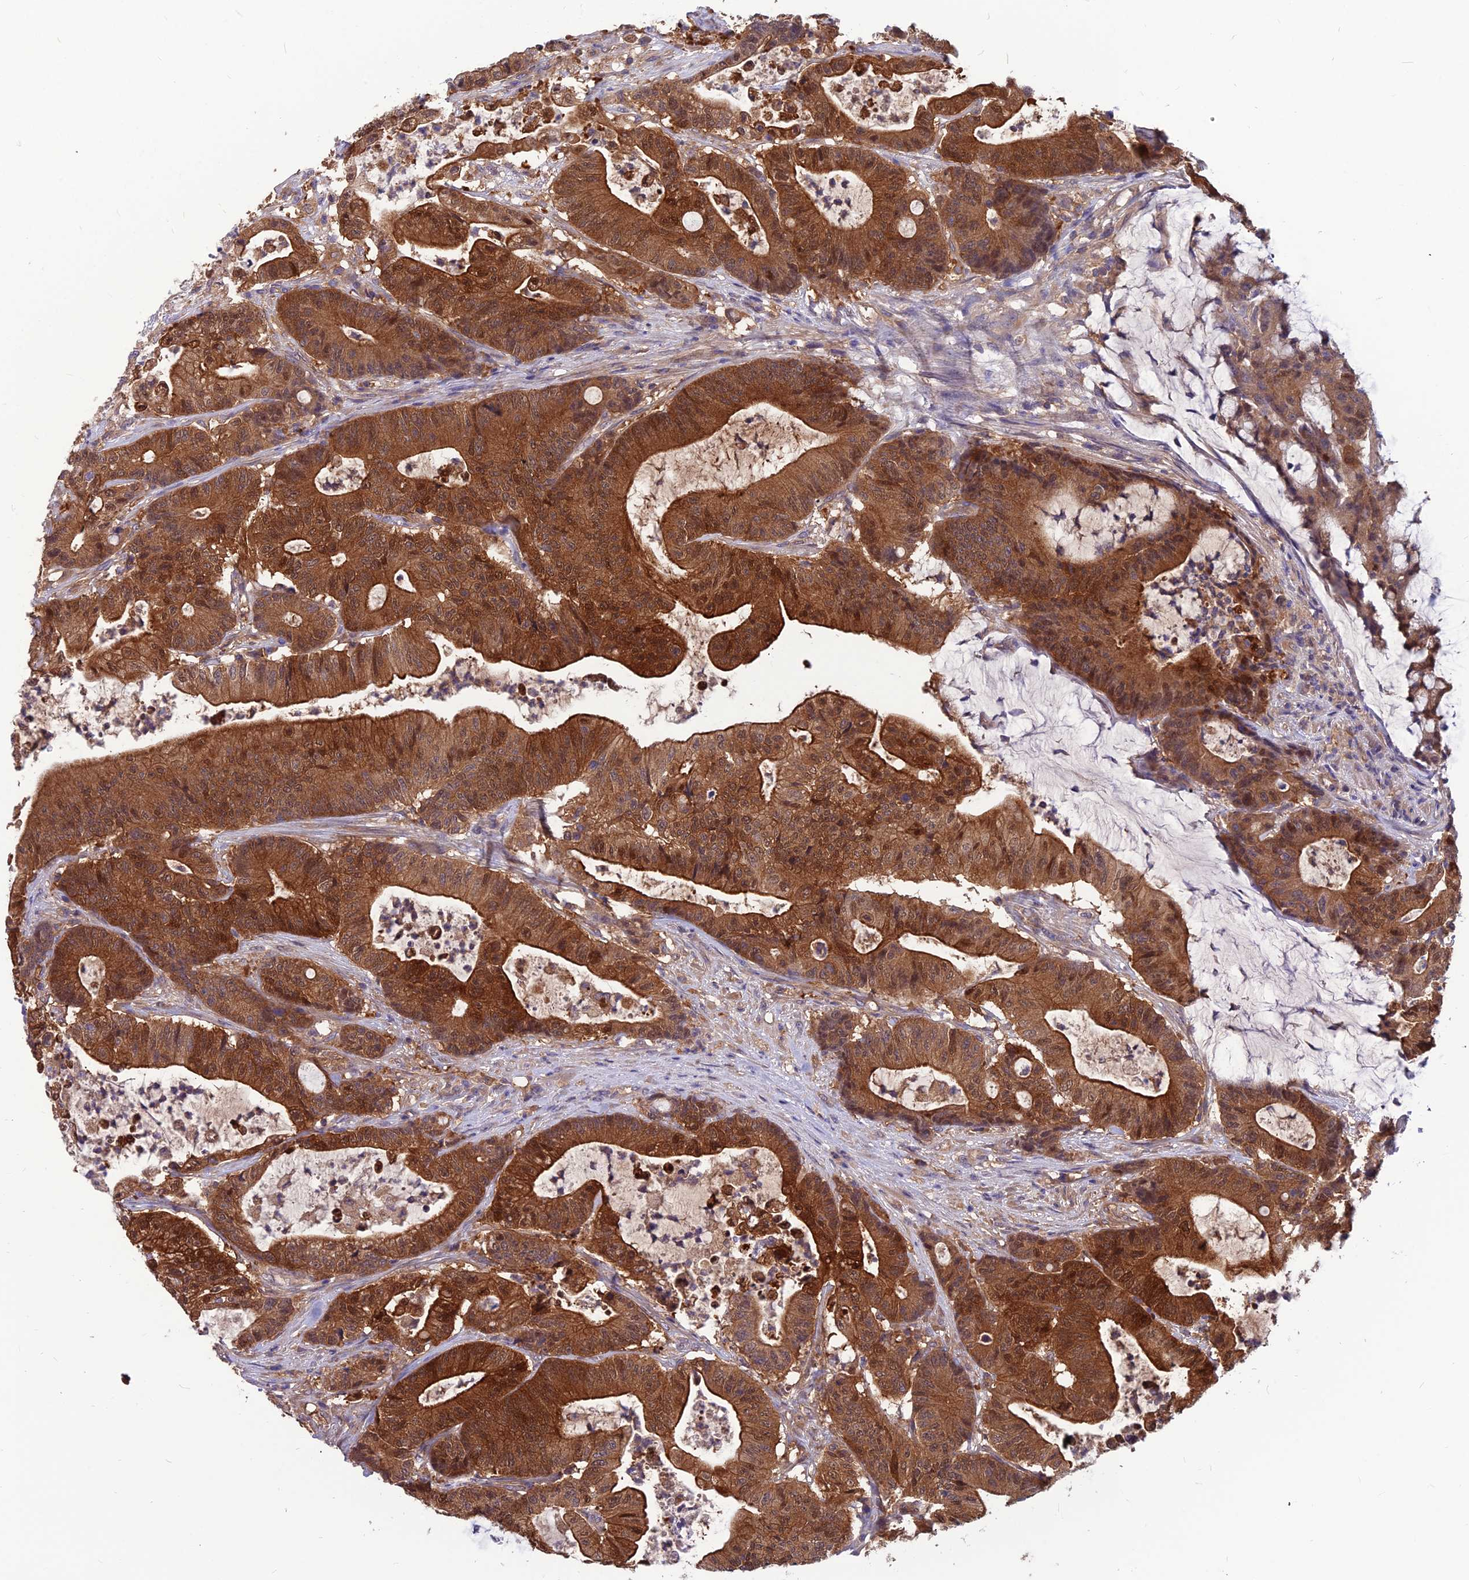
{"staining": {"intensity": "strong", "quantity": ">75%", "location": "cytoplasmic/membranous,nuclear"}, "tissue": "colorectal cancer", "cell_type": "Tumor cells", "image_type": "cancer", "snomed": [{"axis": "morphology", "description": "Adenocarcinoma, NOS"}, {"axis": "topography", "description": "Colon"}], "caption": "This is an image of immunohistochemistry staining of colorectal cancer (adenocarcinoma), which shows strong staining in the cytoplasmic/membranous and nuclear of tumor cells.", "gene": "MVD", "patient": {"sex": "female", "age": 84}}